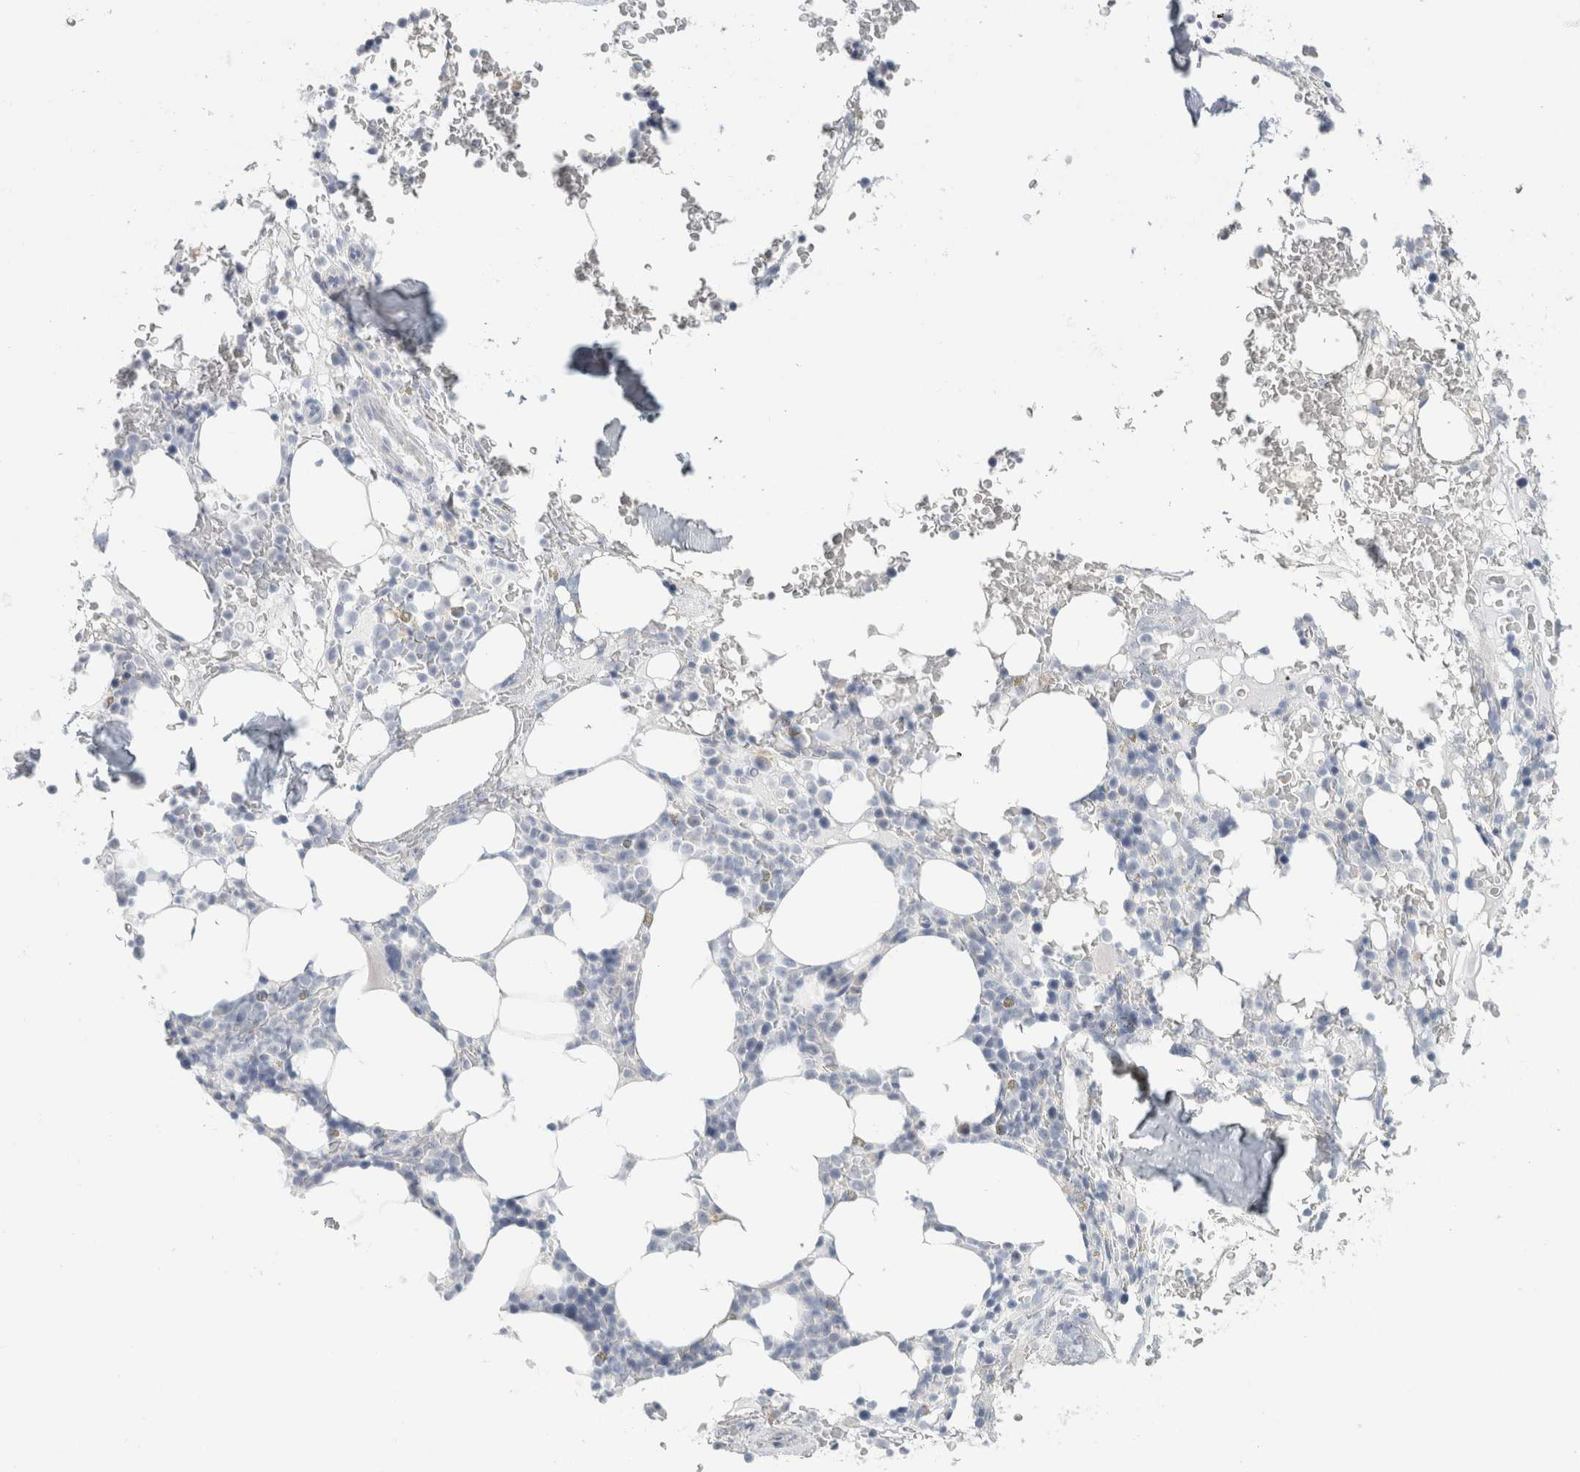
{"staining": {"intensity": "negative", "quantity": "none", "location": "none"}, "tissue": "bone marrow", "cell_type": "Hematopoietic cells", "image_type": "normal", "snomed": [{"axis": "morphology", "description": "Normal tissue, NOS"}, {"axis": "topography", "description": "Bone marrow"}], "caption": "Normal bone marrow was stained to show a protein in brown. There is no significant positivity in hematopoietic cells. (Immunohistochemistry, brightfield microscopy, high magnification).", "gene": "SLC6A1", "patient": {"sex": "male", "age": 58}}